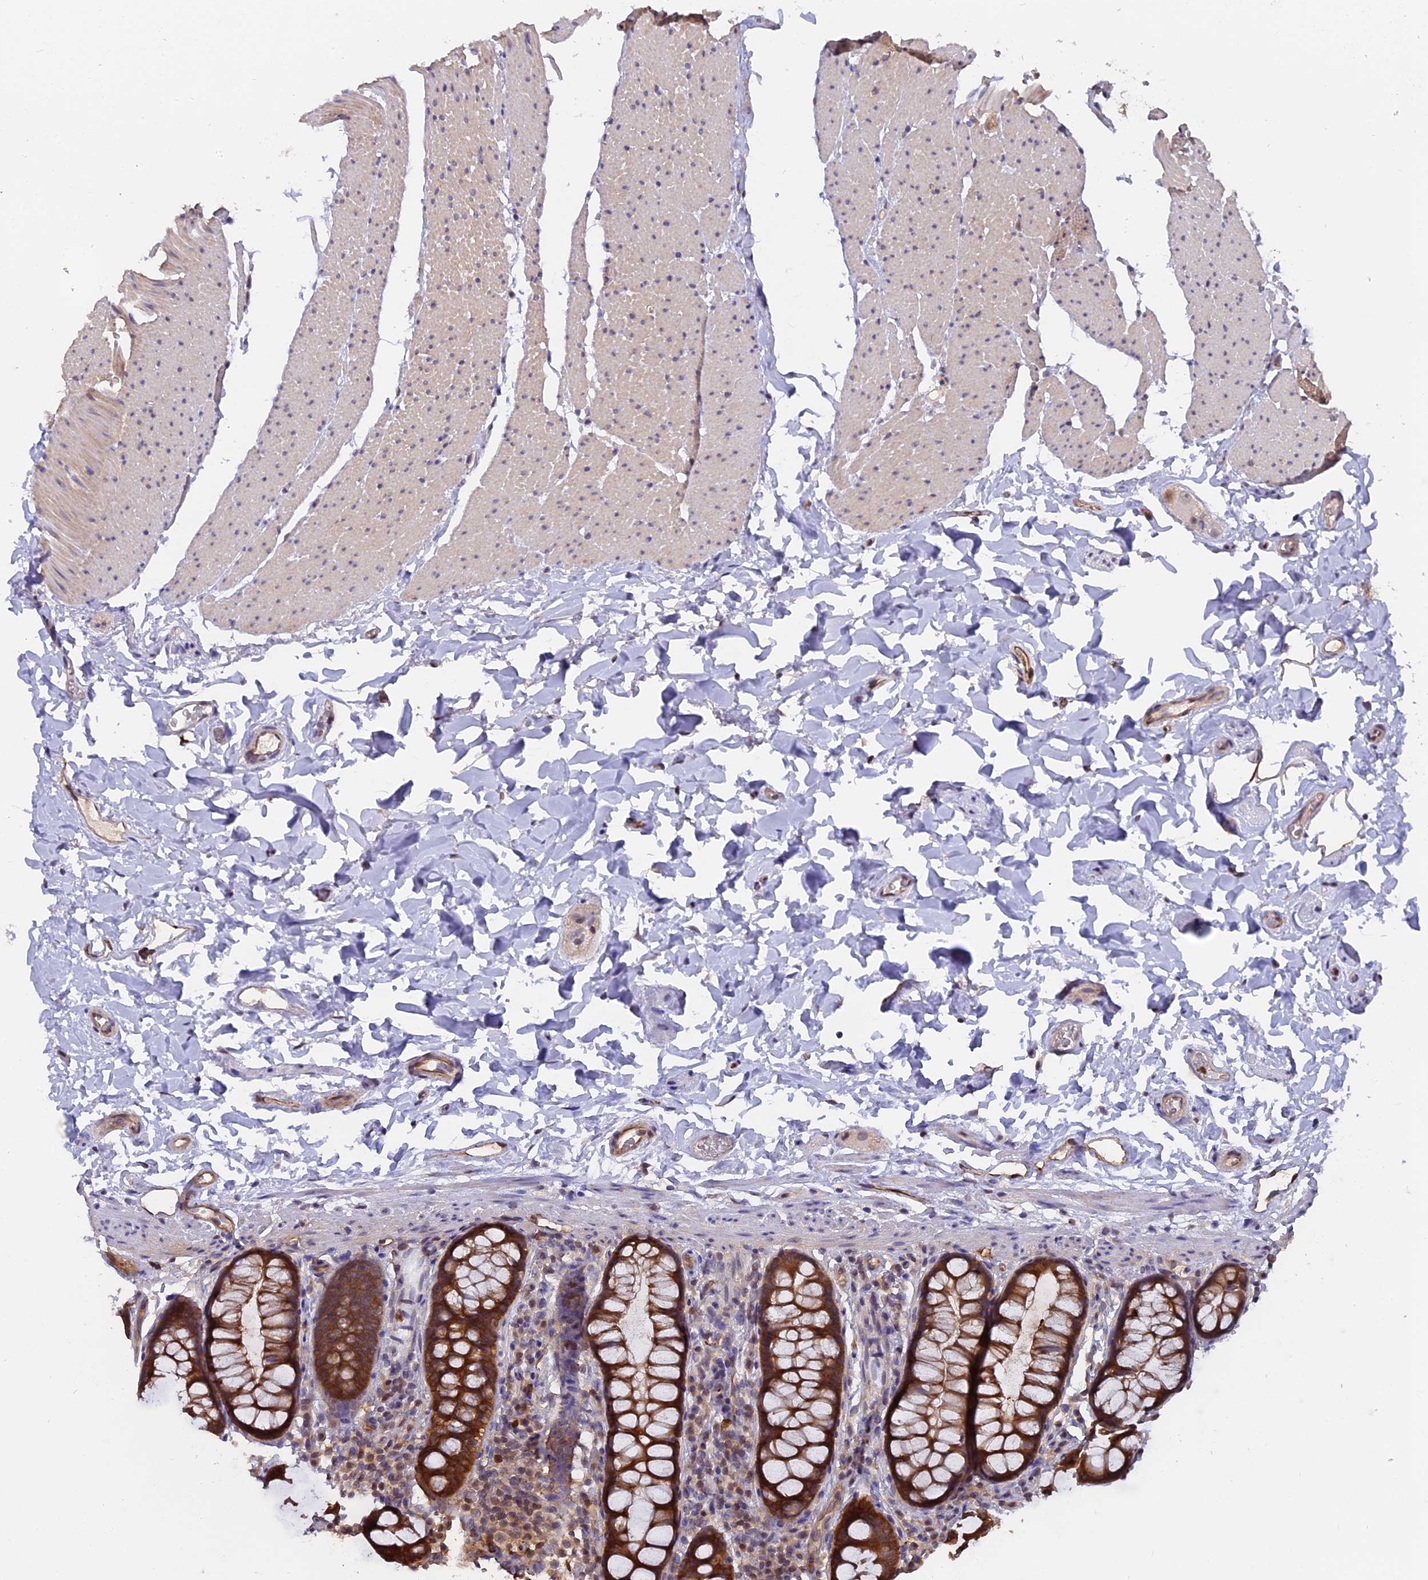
{"staining": {"intensity": "moderate", "quantity": ">75%", "location": "cytoplasmic/membranous"}, "tissue": "colon", "cell_type": "Endothelial cells", "image_type": "normal", "snomed": [{"axis": "morphology", "description": "Normal tissue, NOS"}, {"axis": "topography", "description": "Colon"}], "caption": "Approximately >75% of endothelial cells in benign colon display moderate cytoplasmic/membranous protein expression as visualized by brown immunohistochemical staining.", "gene": "FAM118B", "patient": {"sex": "female", "age": 80}}